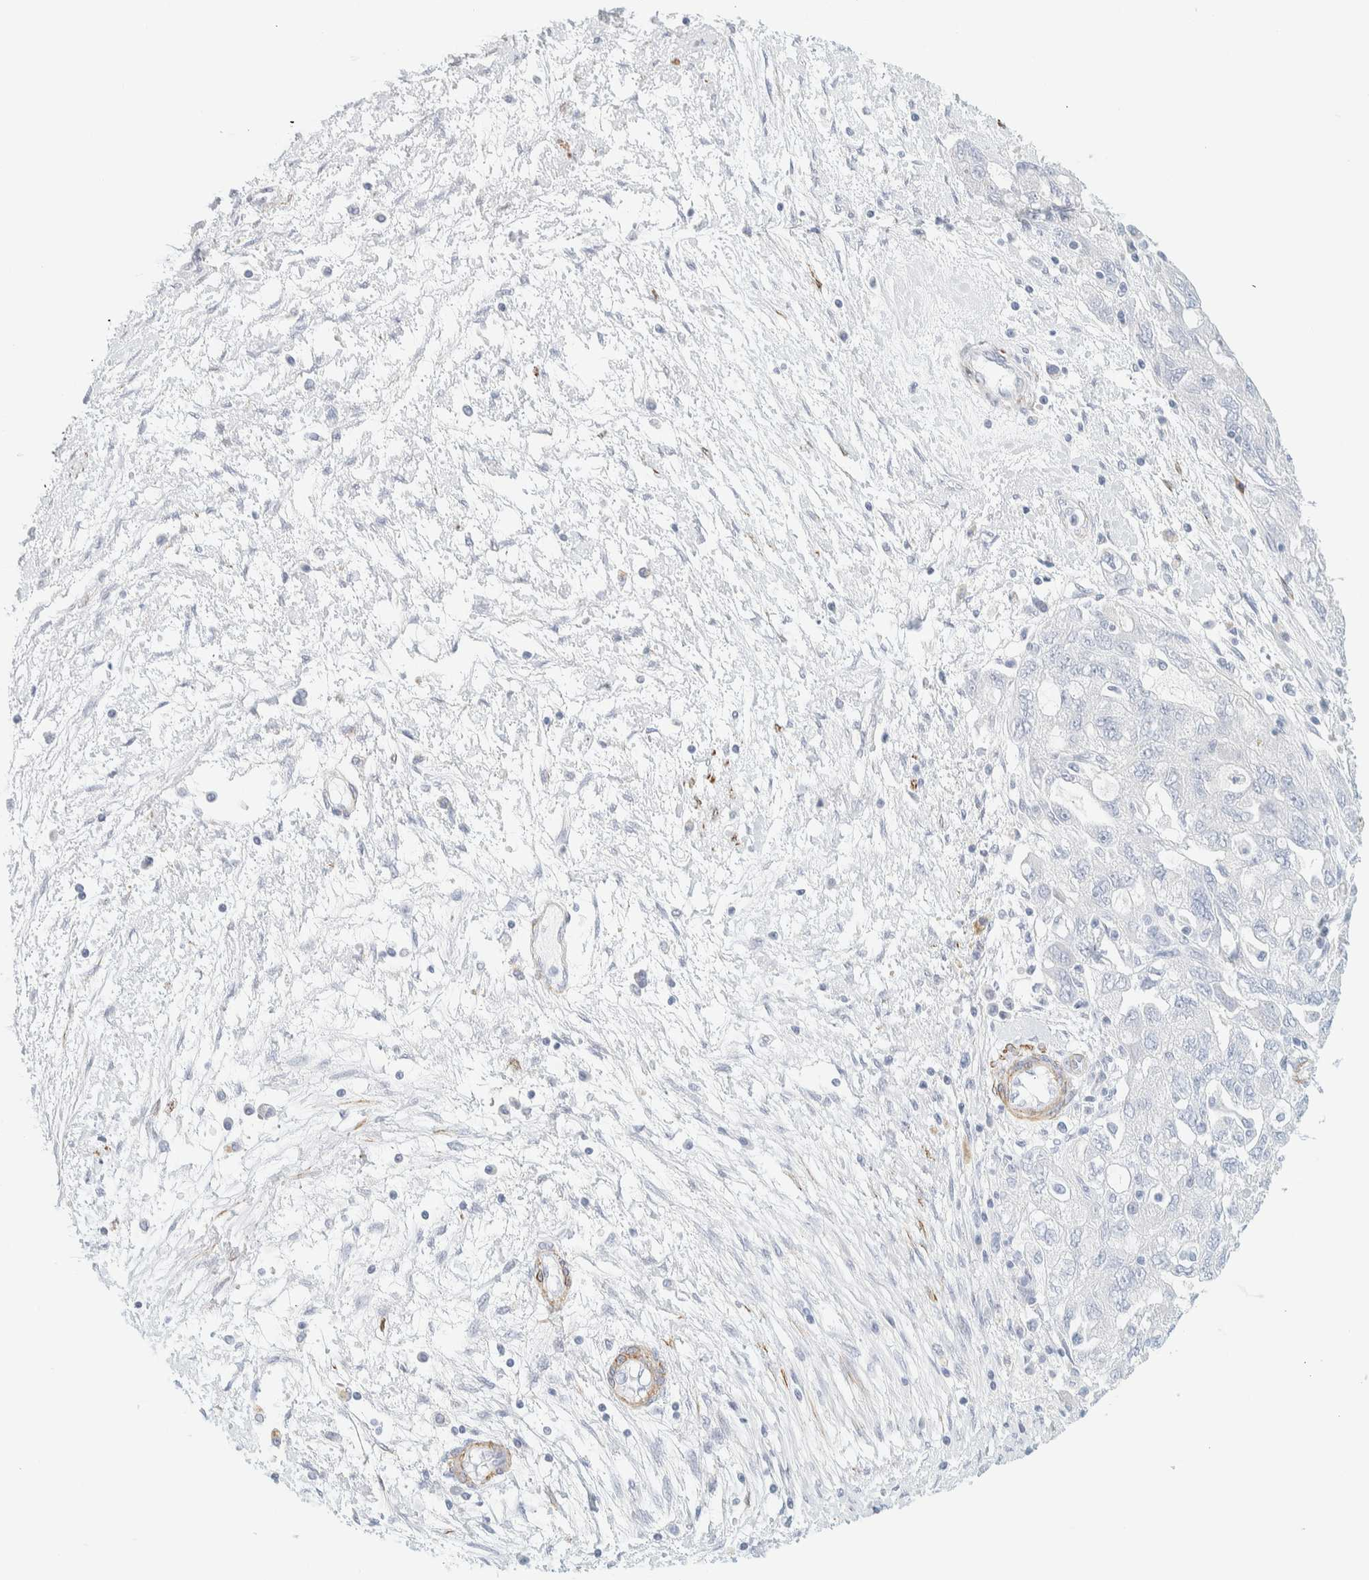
{"staining": {"intensity": "negative", "quantity": "none", "location": "none"}, "tissue": "ovarian cancer", "cell_type": "Tumor cells", "image_type": "cancer", "snomed": [{"axis": "morphology", "description": "Carcinoma, NOS"}, {"axis": "morphology", "description": "Cystadenocarcinoma, serous, NOS"}, {"axis": "topography", "description": "Ovary"}], "caption": "A photomicrograph of human ovarian cancer (serous cystadenocarcinoma) is negative for staining in tumor cells.", "gene": "AFMID", "patient": {"sex": "female", "age": 69}}